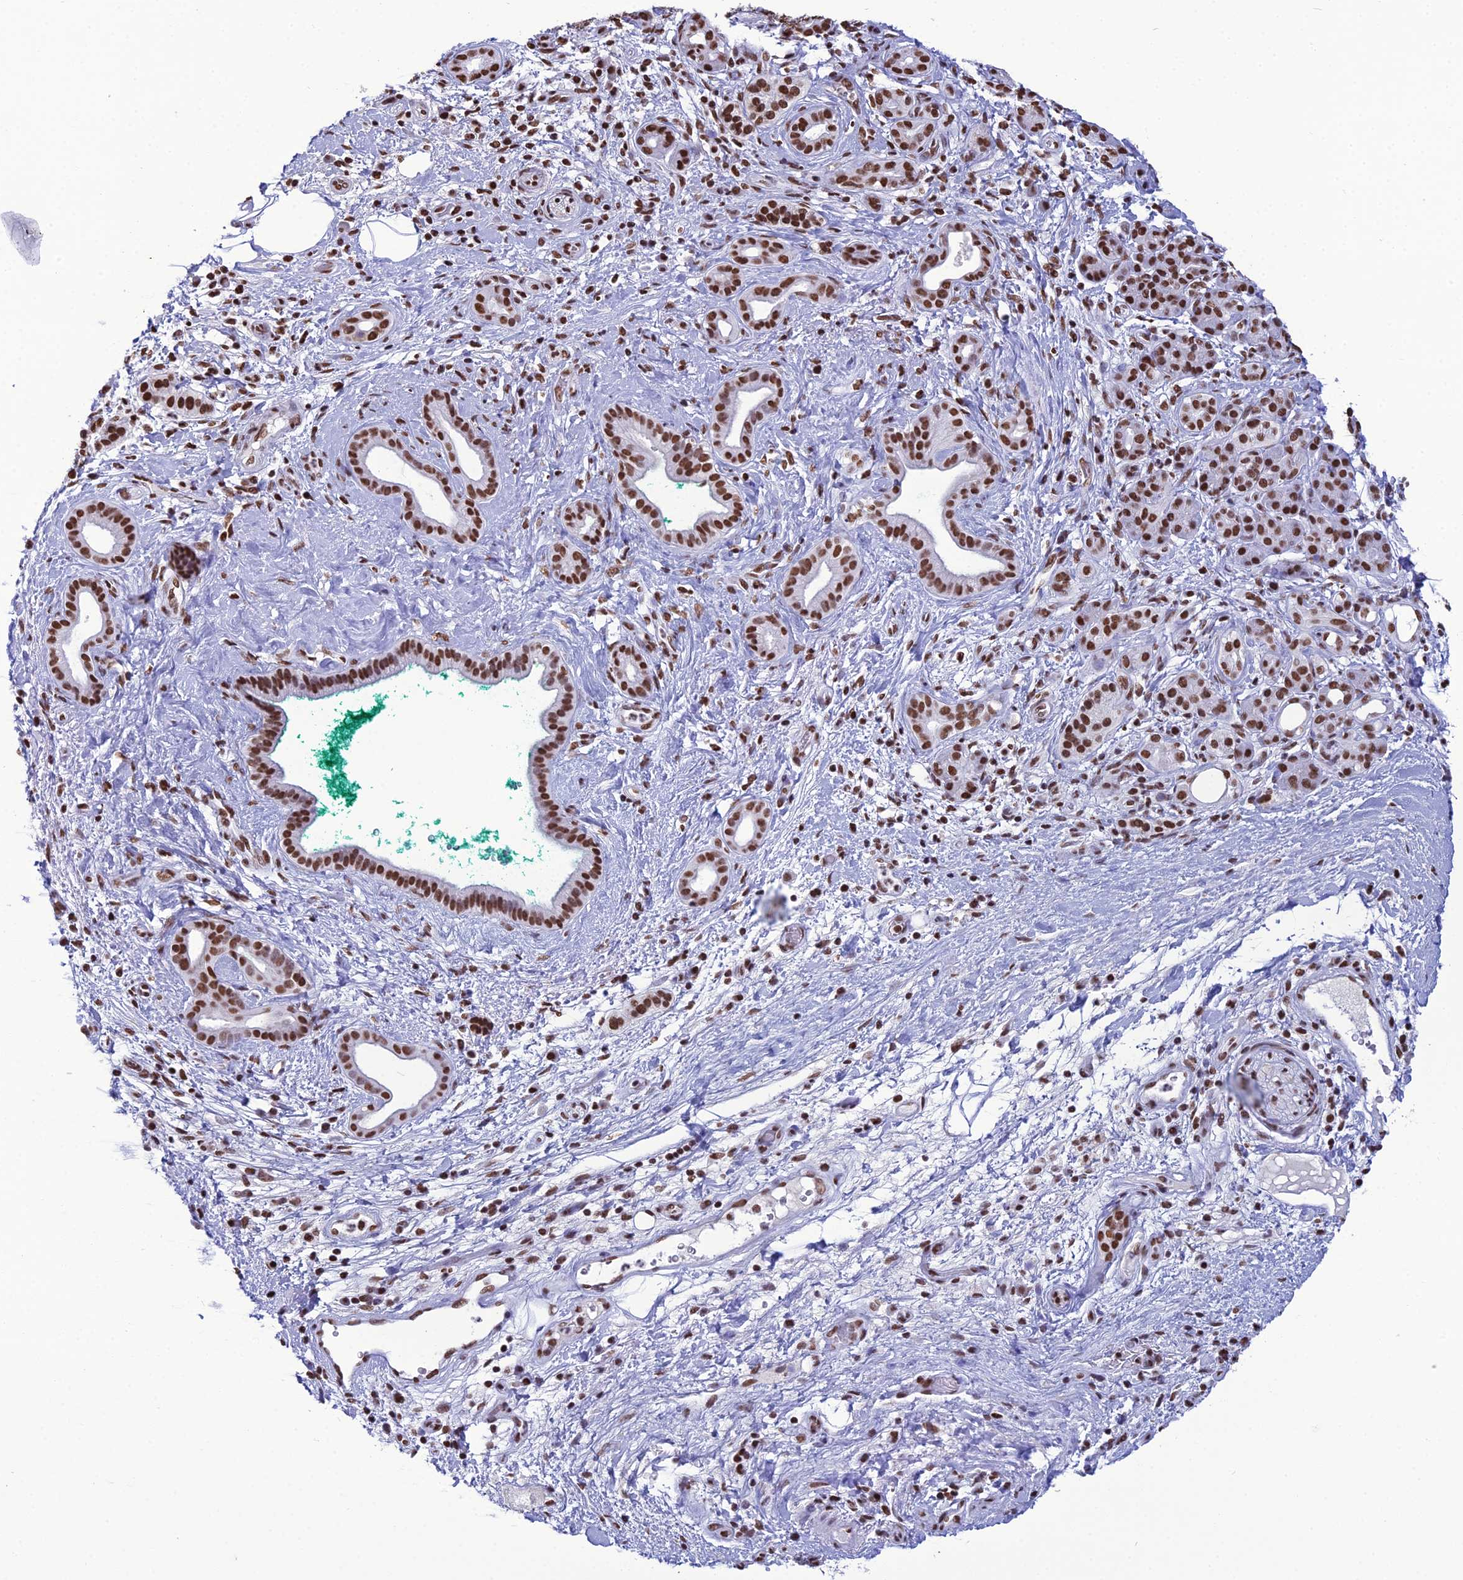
{"staining": {"intensity": "strong", "quantity": ">75%", "location": "nuclear"}, "tissue": "pancreatic cancer", "cell_type": "Tumor cells", "image_type": "cancer", "snomed": [{"axis": "morphology", "description": "Adenocarcinoma, NOS"}, {"axis": "topography", "description": "Pancreas"}], "caption": "DAB (3,3'-diaminobenzidine) immunohistochemical staining of pancreatic cancer (adenocarcinoma) demonstrates strong nuclear protein staining in about >75% of tumor cells.", "gene": "PRAMEF12", "patient": {"sex": "male", "age": 78}}